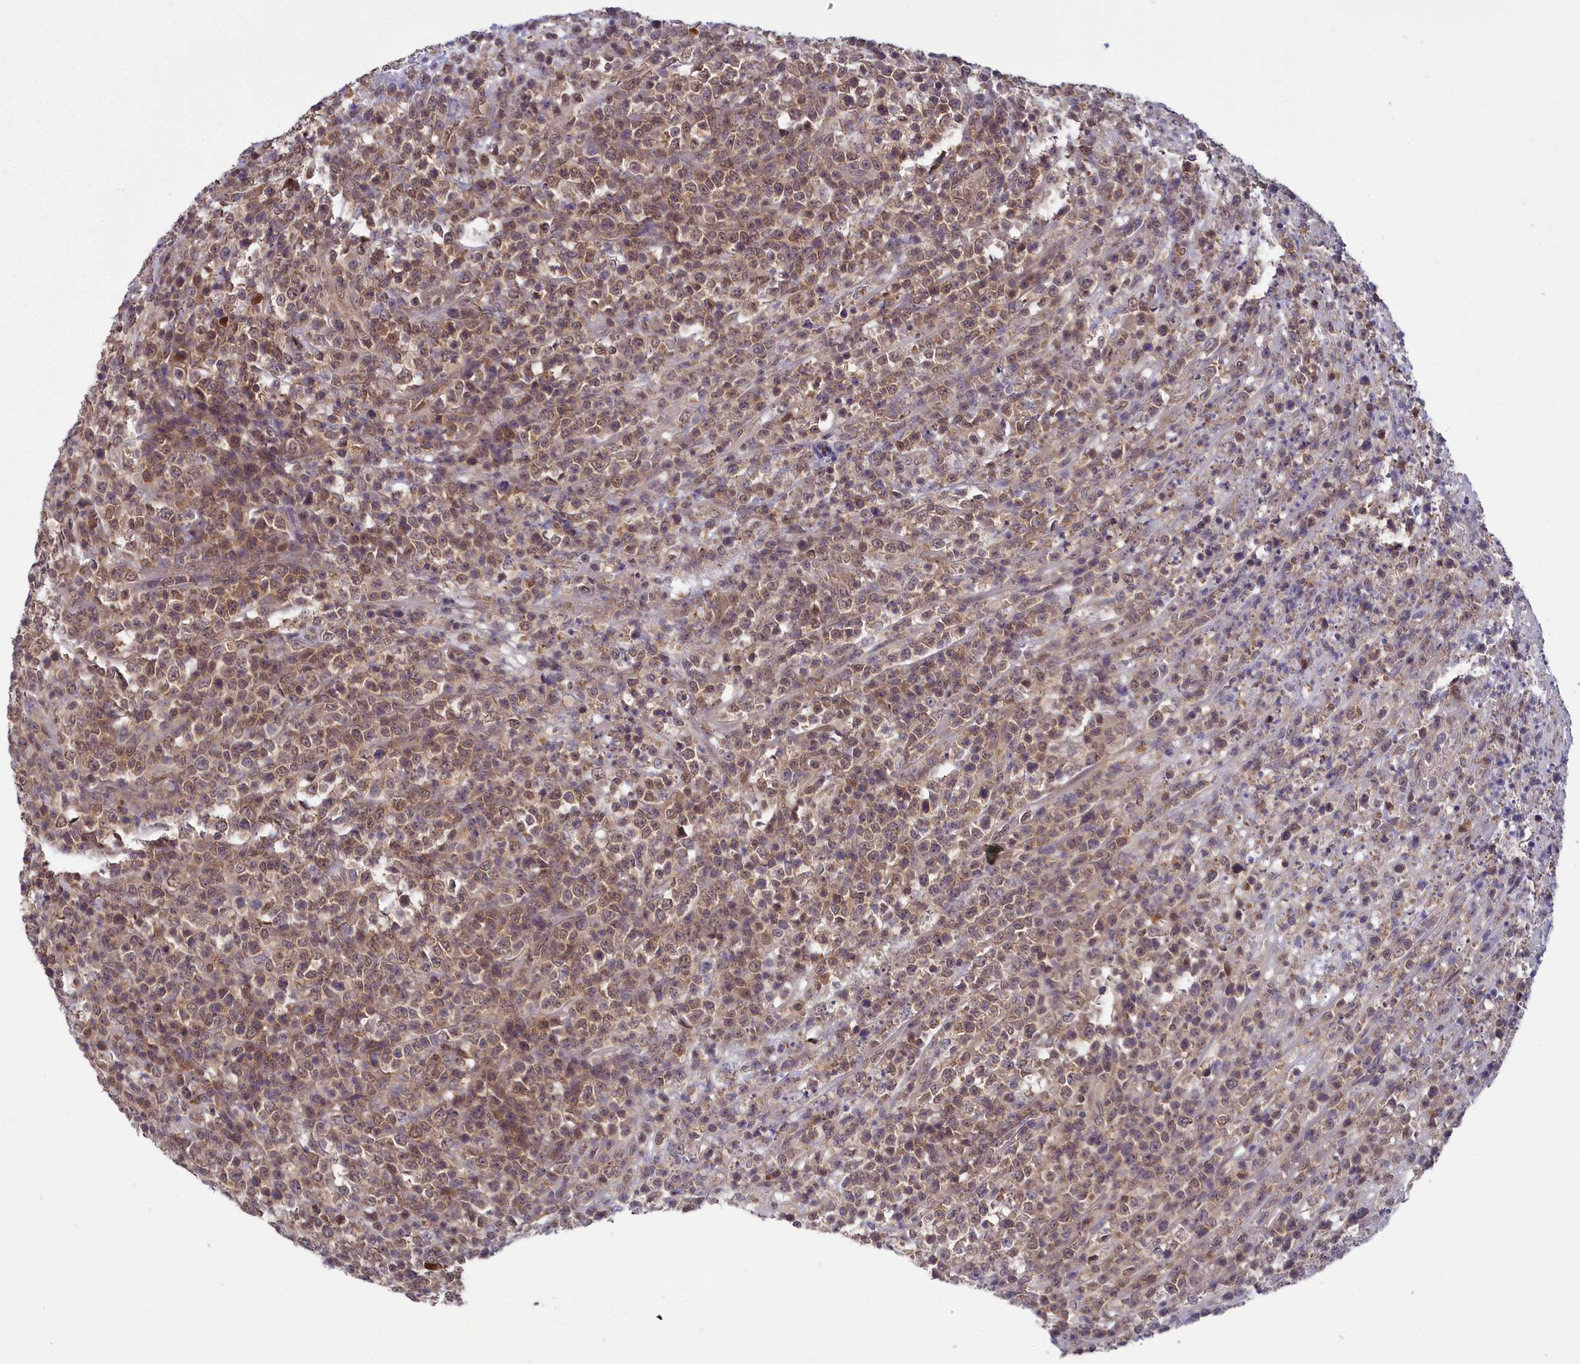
{"staining": {"intensity": "weak", "quantity": ">75%", "location": "cytoplasmic/membranous"}, "tissue": "lymphoma", "cell_type": "Tumor cells", "image_type": "cancer", "snomed": [{"axis": "morphology", "description": "Malignant lymphoma, non-Hodgkin's type, High grade"}, {"axis": "topography", "description": "Colon"}], "caption": "Weak cytoplasmic/membranous positivity is seen in approximately >75% of tumor cells in lymphoma.", "gene": "MRI1", "patient": {"sex": "female", "age": 53}}